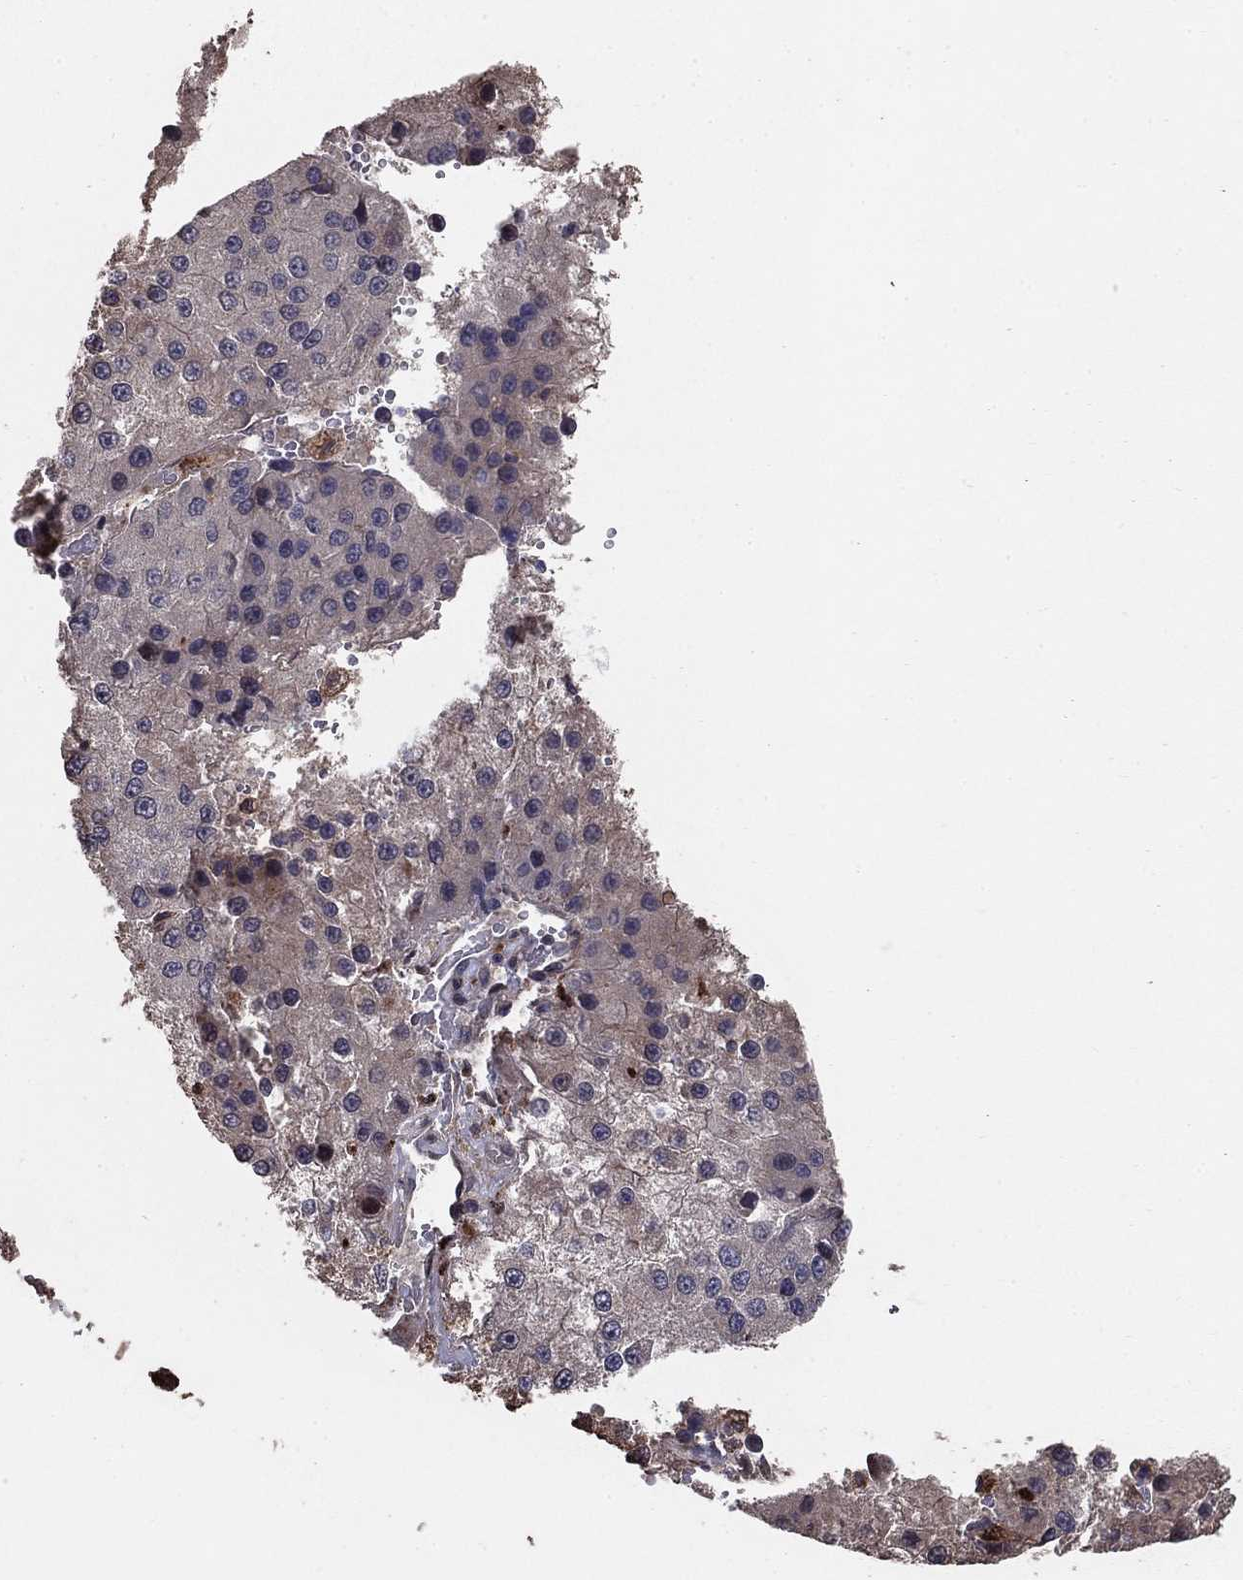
{"staining": {"intensity": "negative", "quantity": "none", "location": "none"}, "tissue": "liver cancer", "cell_type": "Tumor cells", "image_type": "cancer", "snomed": [{"axis": "morphology", "description": "Carcinoma, Hepatocellular, NOS"}, {"axis": "topography", "description": "Liver"}], "caption": "The immunohistochemistry (IHC) histopathology image has no significant expression in tumor cells of hepatocellular carcinoma (liver) tissue.", "gene": "GYG1", "patient": {"sex": "female", "age": 73}}